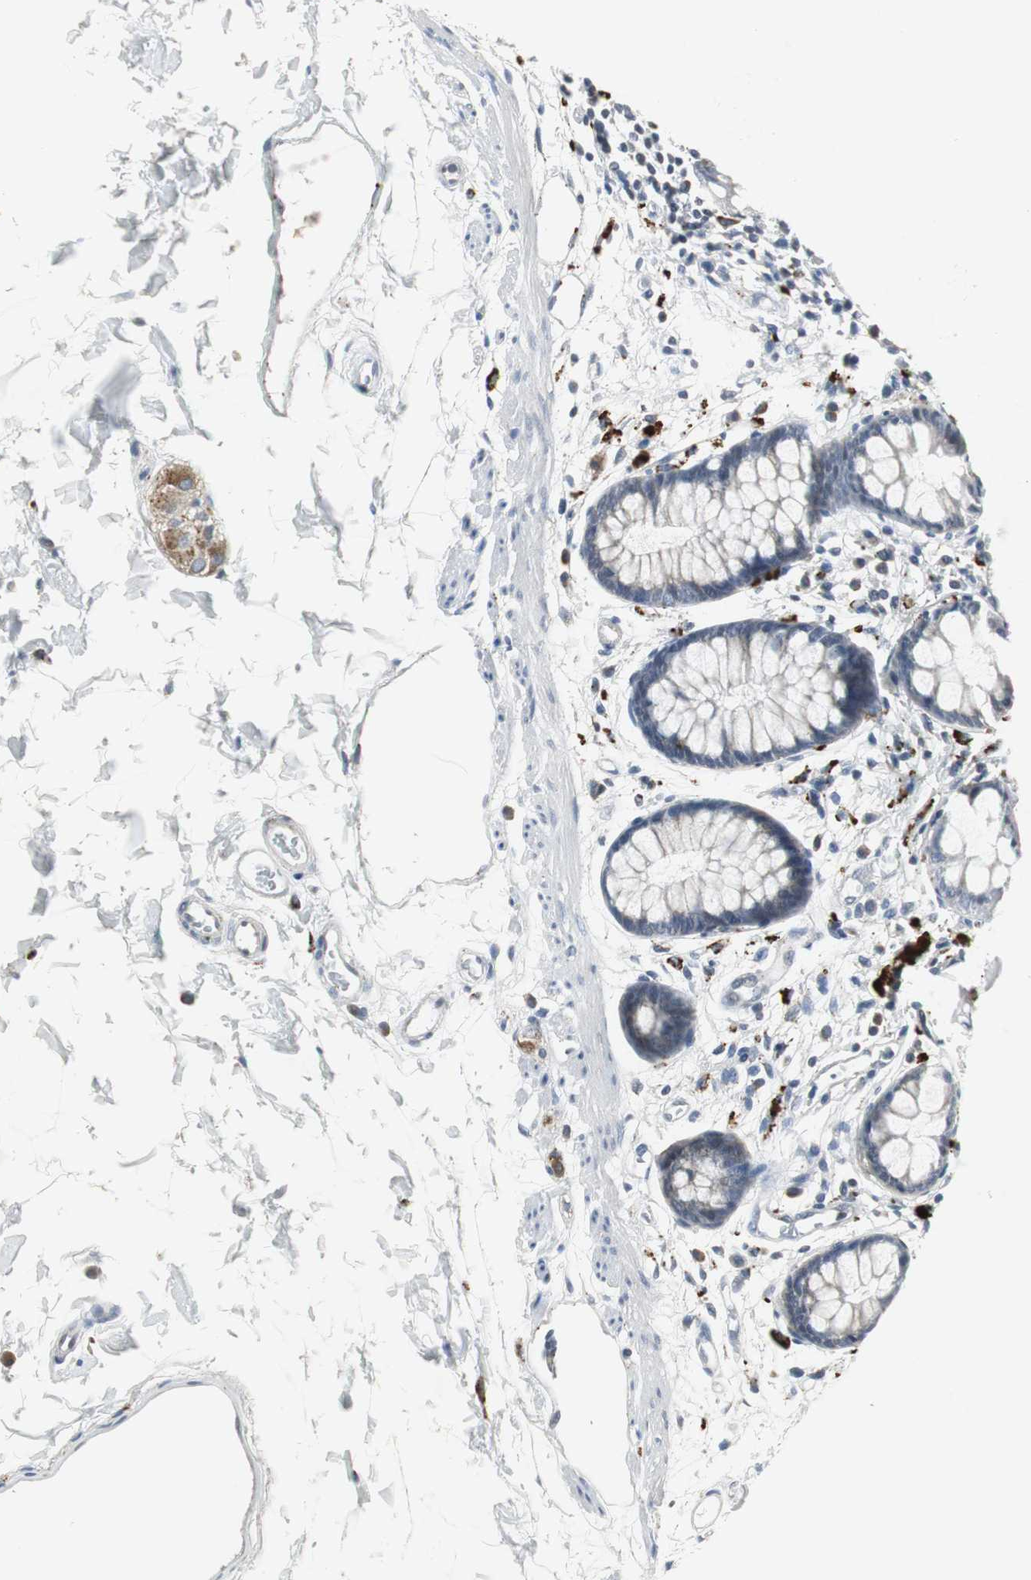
{"staining": {"intensity": "negative", "quantity": "none", "location": "none"}, "tissue": "rectum", "cell_type": "Glandular cells", "image_type": "normal", "snomed": [{"axis": "morphology", "description": "Normal tissue, NOS"}, {"axis": "topography", "description": "Rectum"}], "caption": "This is a image of IHC staining of unremarkable rectum, which shows no positivity in glandular cells. (Brightfield microscopy of DAB immunohistochemistry (IHC) at high magnification).", "gene": "NLGN1", "patient": {"sex": "female", "age": 66}}